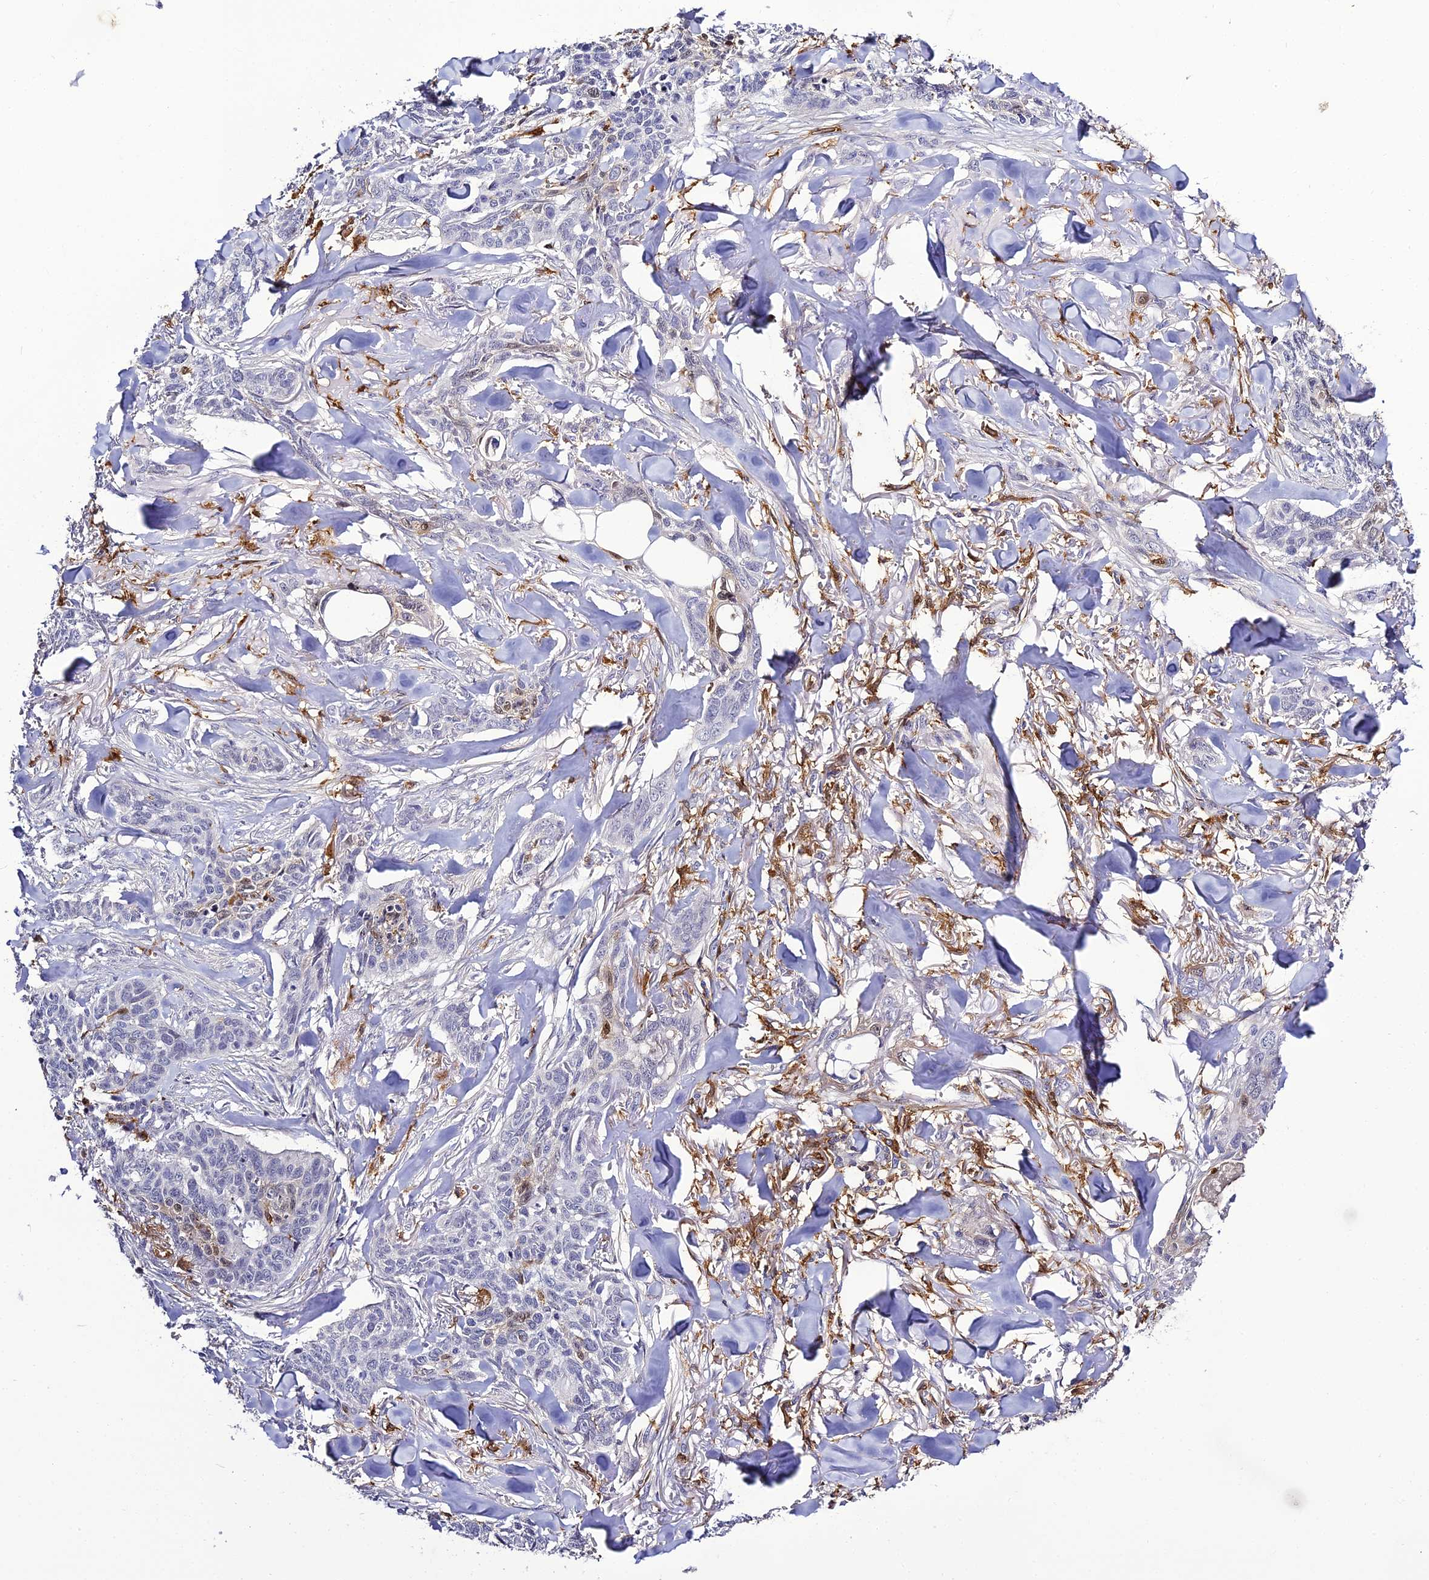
{"staining": {"intensity": "negative", "quantity": "none", "location": "none"}, "tissue": "skin cancer", "cell_type": "Tumor cells", "image_type": "cancer", "snomed": [{"axis": "morphology", "description": "Basal cell carcinoma"}, {"axis": "topography", "description": "Skin"}], "caption": "High power microscopy image of an IHC micrograph of skin basal cell carcinoma, revealing no significant staining in tumor cells.", "gene": "IL4I1", "patient": {"sex": "male", "age": 86}}